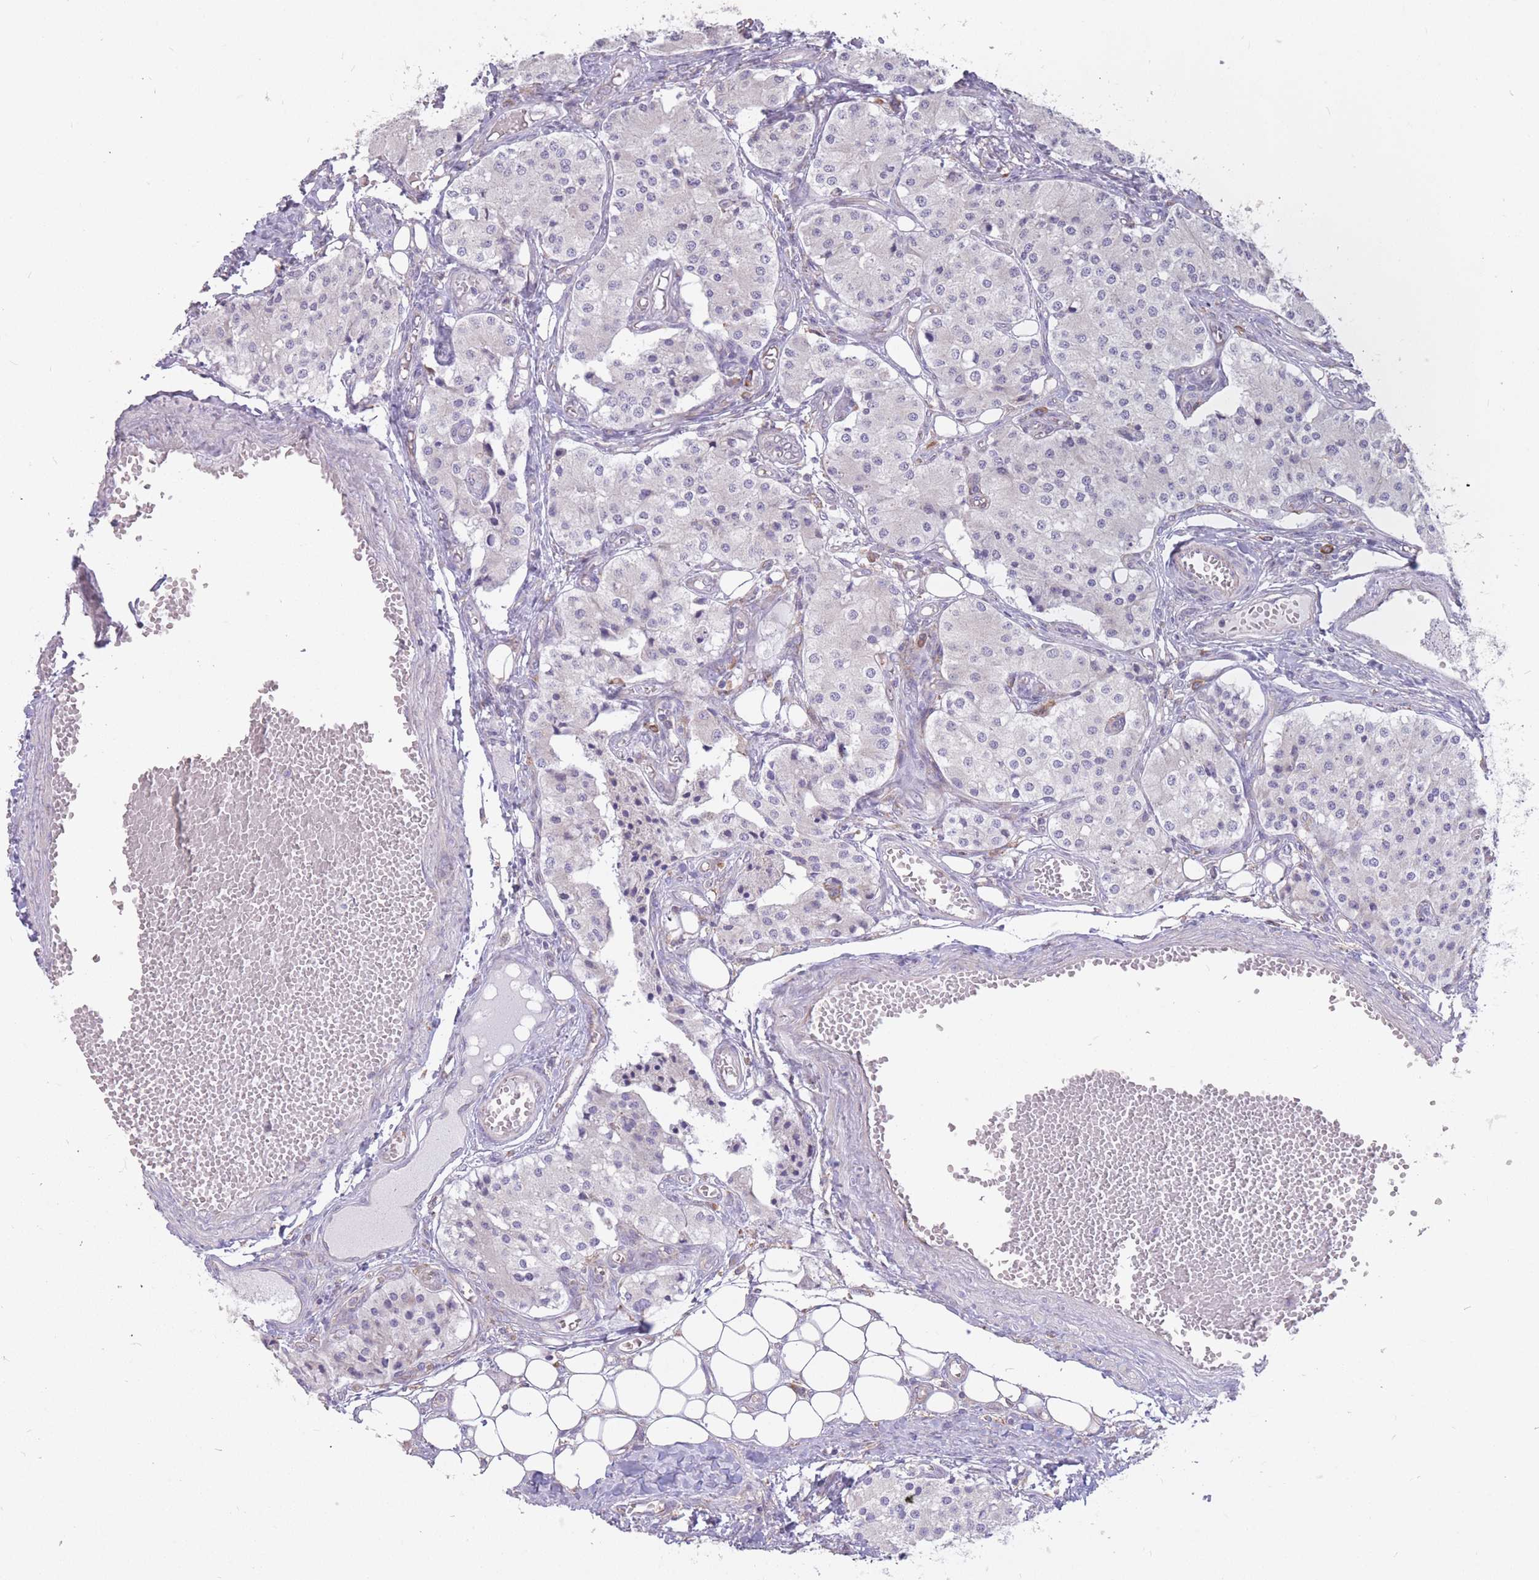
{"staining": {"intensity": "negative", "quantity": "none", "location": "none"}, "tissue": "carcinoid", "cell_type": "Tumor cells", "image_type": "cancer", "snomed": [{"axis": "morphology", "description": "Carcinoid, malignant, NOS"}, {"axis": "topography", "description": "Colon"}], "caption": "A high-resolution photomicrograph shows immunohistochemistry staining of carcinoid, which exhibits no significant positivity in tumor cells.", "gene": "TRAPPC5", "patient": {"sex": "female", "age": 52}}